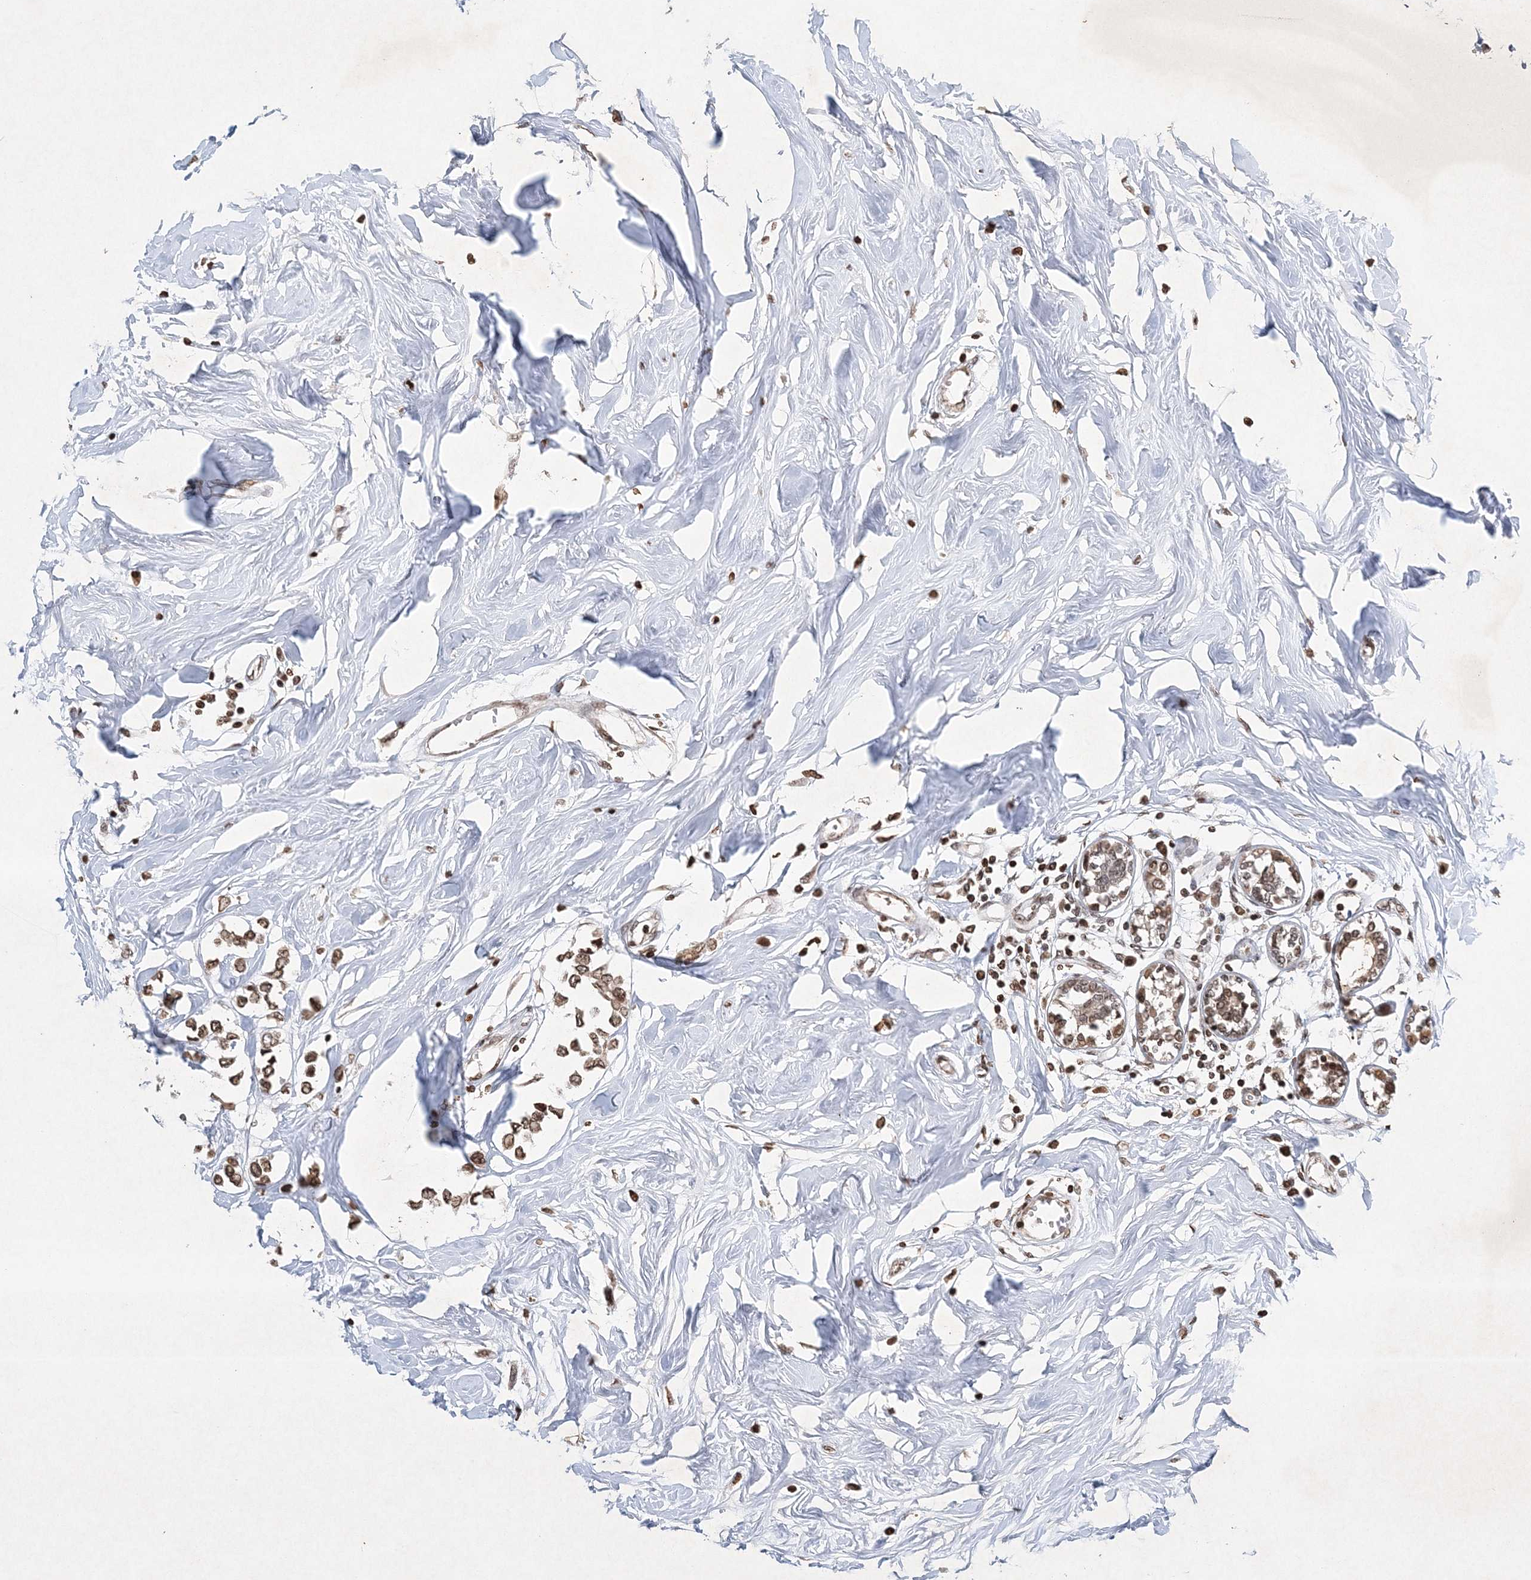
{"staining": {"intensity": "moderate", "quantity": ">75%", "location": "cytoplasmic/membranous"}, "tissue": "breast cancer", "cell_type": "Tumor cells", "image_type": "cancer", "snomed": [{"axis": "morphology", "description": "Lobular carcinoma"}, {"axis": "topography", "description": "Breast"}], "caption": "Immunohistochemical staining of breast cancer (lobular carcinoma) shows moderate cytoplasmic/membranous protein staining in about >75% of tumor cells.", "gene": "NEDD9", "patient": {"sex": "female", "age": 51}}